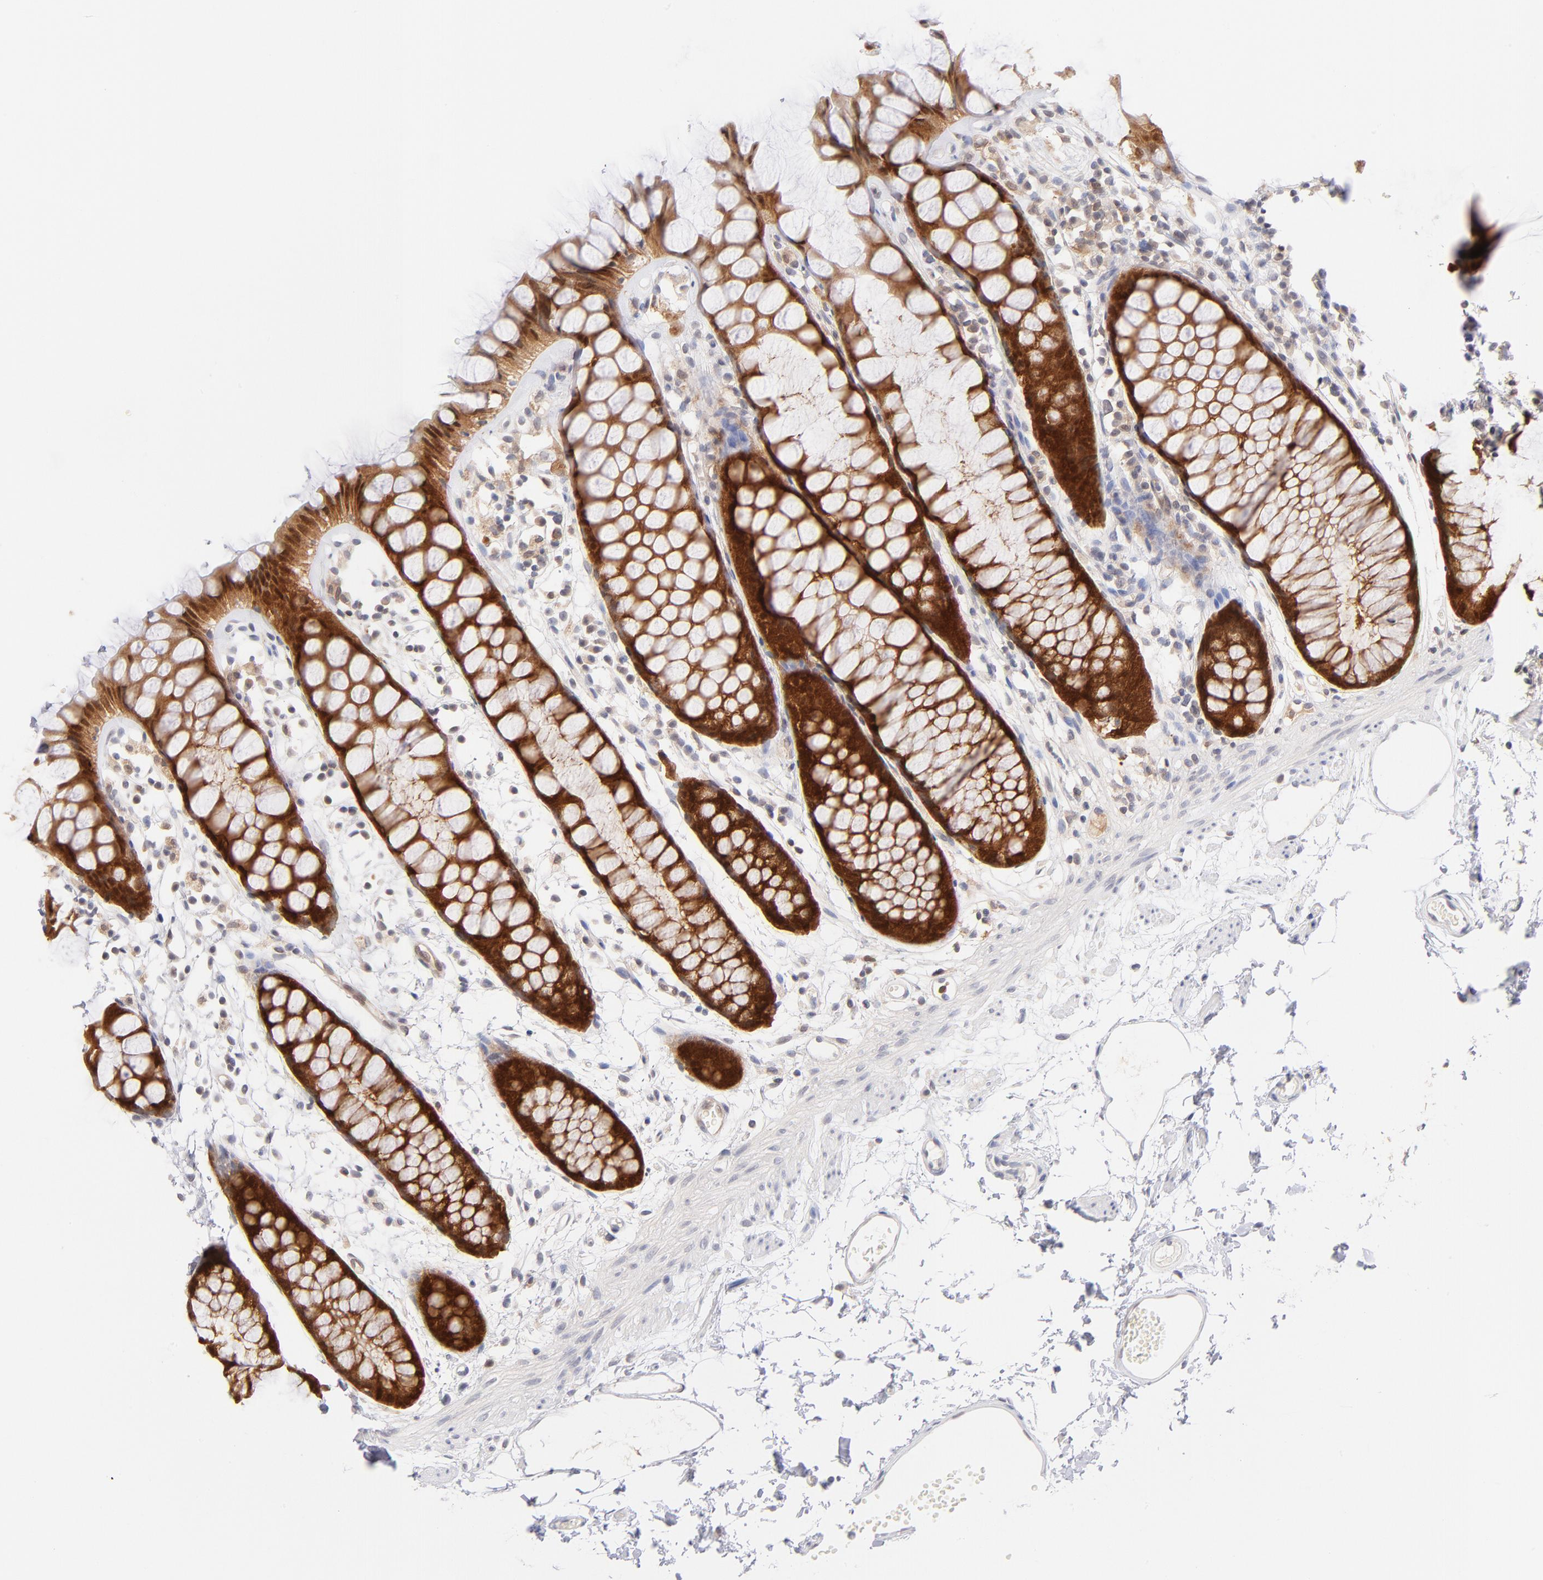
{"staining": {"intensity": "strong", "quantity": ">75%", "location": "cytoplasmic/membranous,nuclear"}, "tissue": "rectum", "cell_type": "Glandular cells", "image_type": "normal", "snomed": [{"axis": "morphology", "description": "Normal tissue, NOS"}, {"axis": "topography", "description": "Rectum"}], "caption": "An image of rectum stained for a protein demonstrates strong cytoplasmic/membranous,nuclear brown staining in glandular cells. The staining was performed using DAB, with brown indicating positive protein expression. Nuclei are stained blue with hematoxylin.", "gene": "CASP6", "patient": {"sex": "female", "age": 66}}